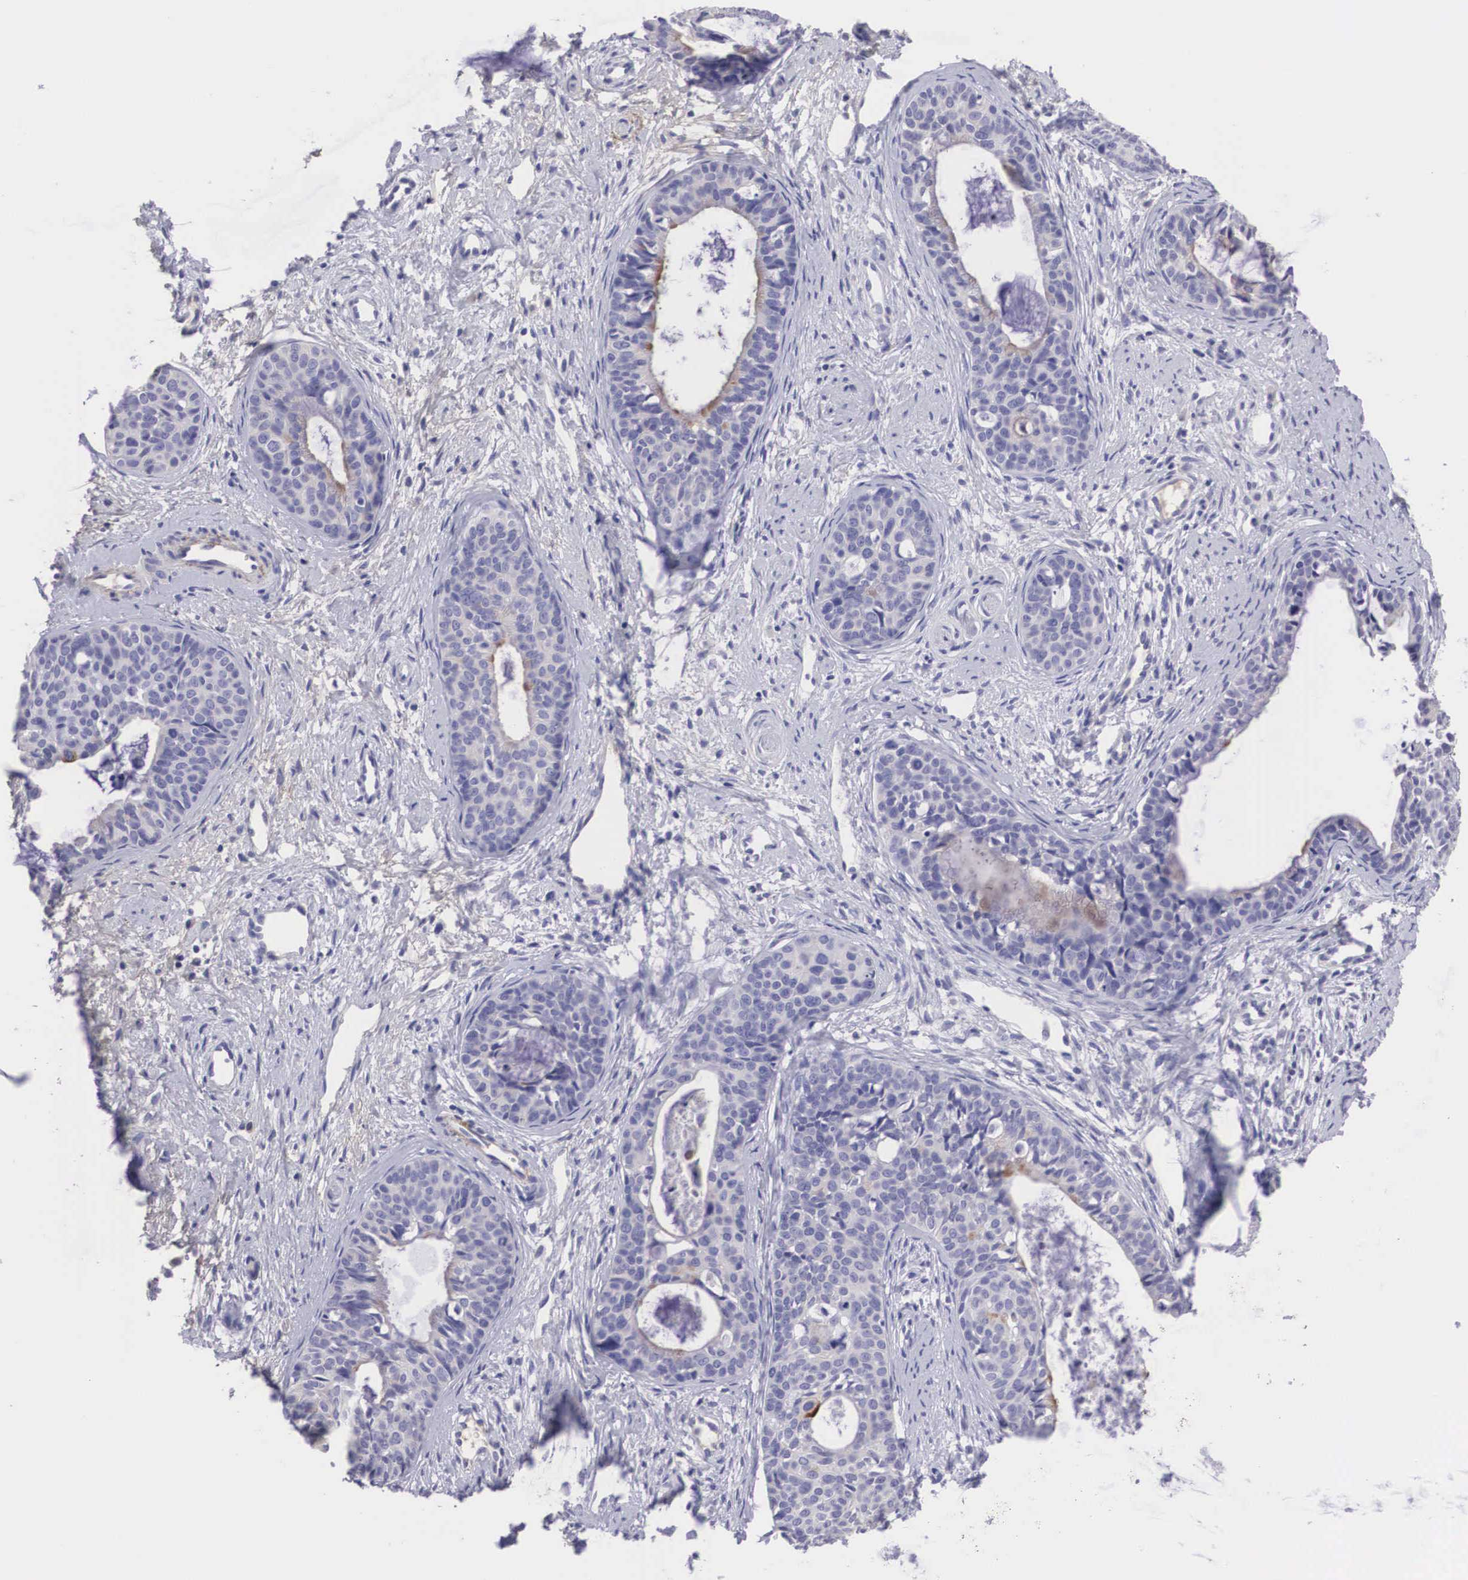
{"staining": {"intensity": "negative", "quantity": "none", "location": "none"}, "tissue": "cervical cancer", "cell_type": "Tumor cells", "image_type": "cancer", "snomed": [{"axis": "morphology", "description": "Squamous cell carcinoma, NOS"}, {"axis": "topography", "description": "Cervix"}], "caption": "DAB immunohistochemical staining of human cervical cancer reveals no significant positivity in tumor cells. (IHC, brightfield microscopy, high magnification).", "gene": "CLU", "patient": {"sex": "female", "age": 34}}